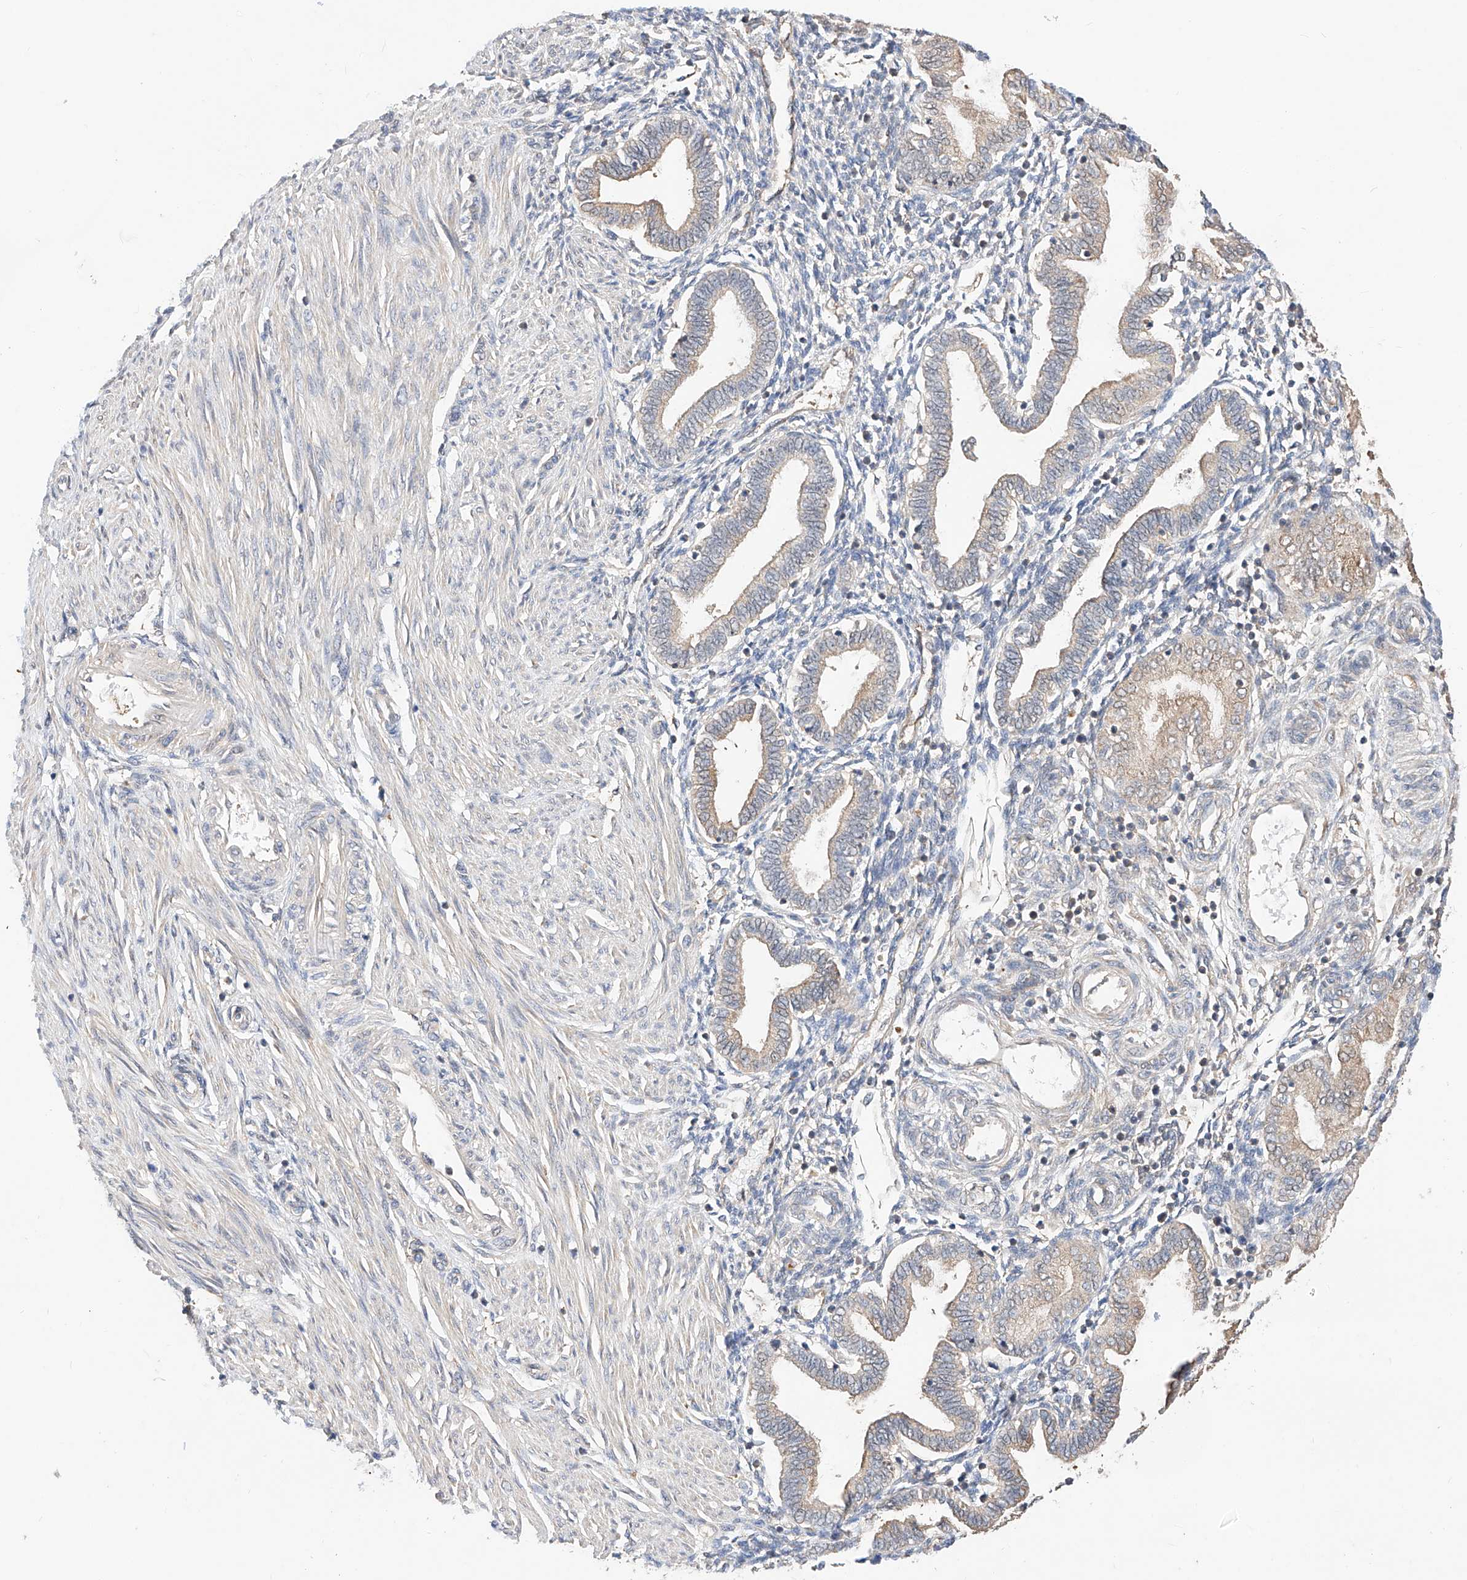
{"staining": {"intensity": "negative", "quantity": "none", "location": "none"}, "tissue": "endometrium", "cell_type": "Cells in endometrial stroma", "image_type": "normal", "snomed": [{"axis": "morphology", "description": "Normal tissue, NOS"}, {"axis": "topography", "description": "Endometrium"}], "caption": "Immunohistochemistry of benign endometrium exhibits no staining in cells in endometrial stroma.", "gene": "ZSCAN4", "patient": {"sex": "female", "age": 53}}